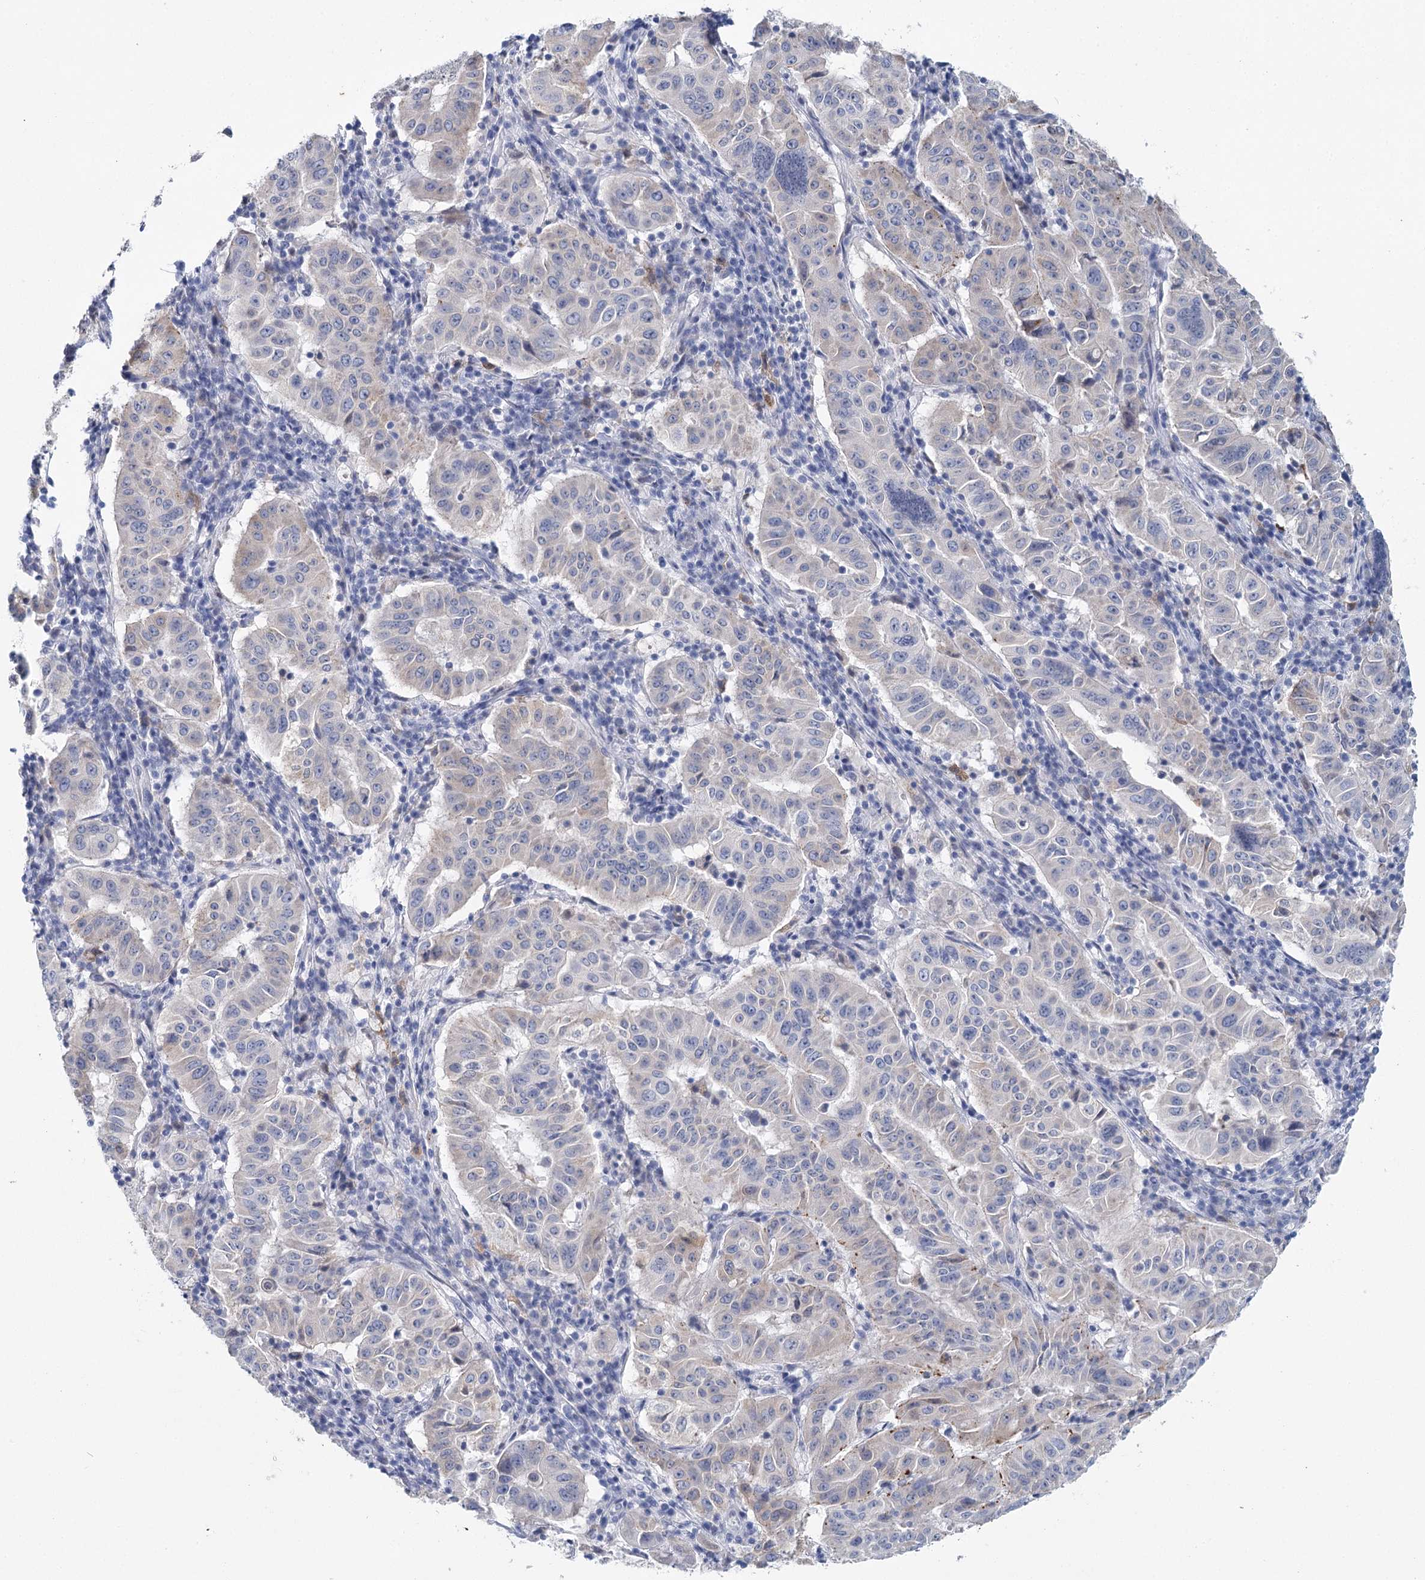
{"staining": {"intensity": "moderate", "quantity": "<25%", "location": "cytoplasmic/membranous"}, "tissue": "pancreatic cancer", "cell_type": "Tumor cells", "image_type": "cancer", "snomed": [{"axis": "morphology", "description": "Adenocarcinoma, NOS"}, {"axis": "topography", "description": "Pancreas"}], "caption": "Protein expression analysis of human pancreatic cancer (adenocarcinoma) reveals moderate cytoplasmic/membranous staining in approximately <25% of tumor cells.", "gene": "METTL7B", "patient": {"sex": "male", "age": 63}}